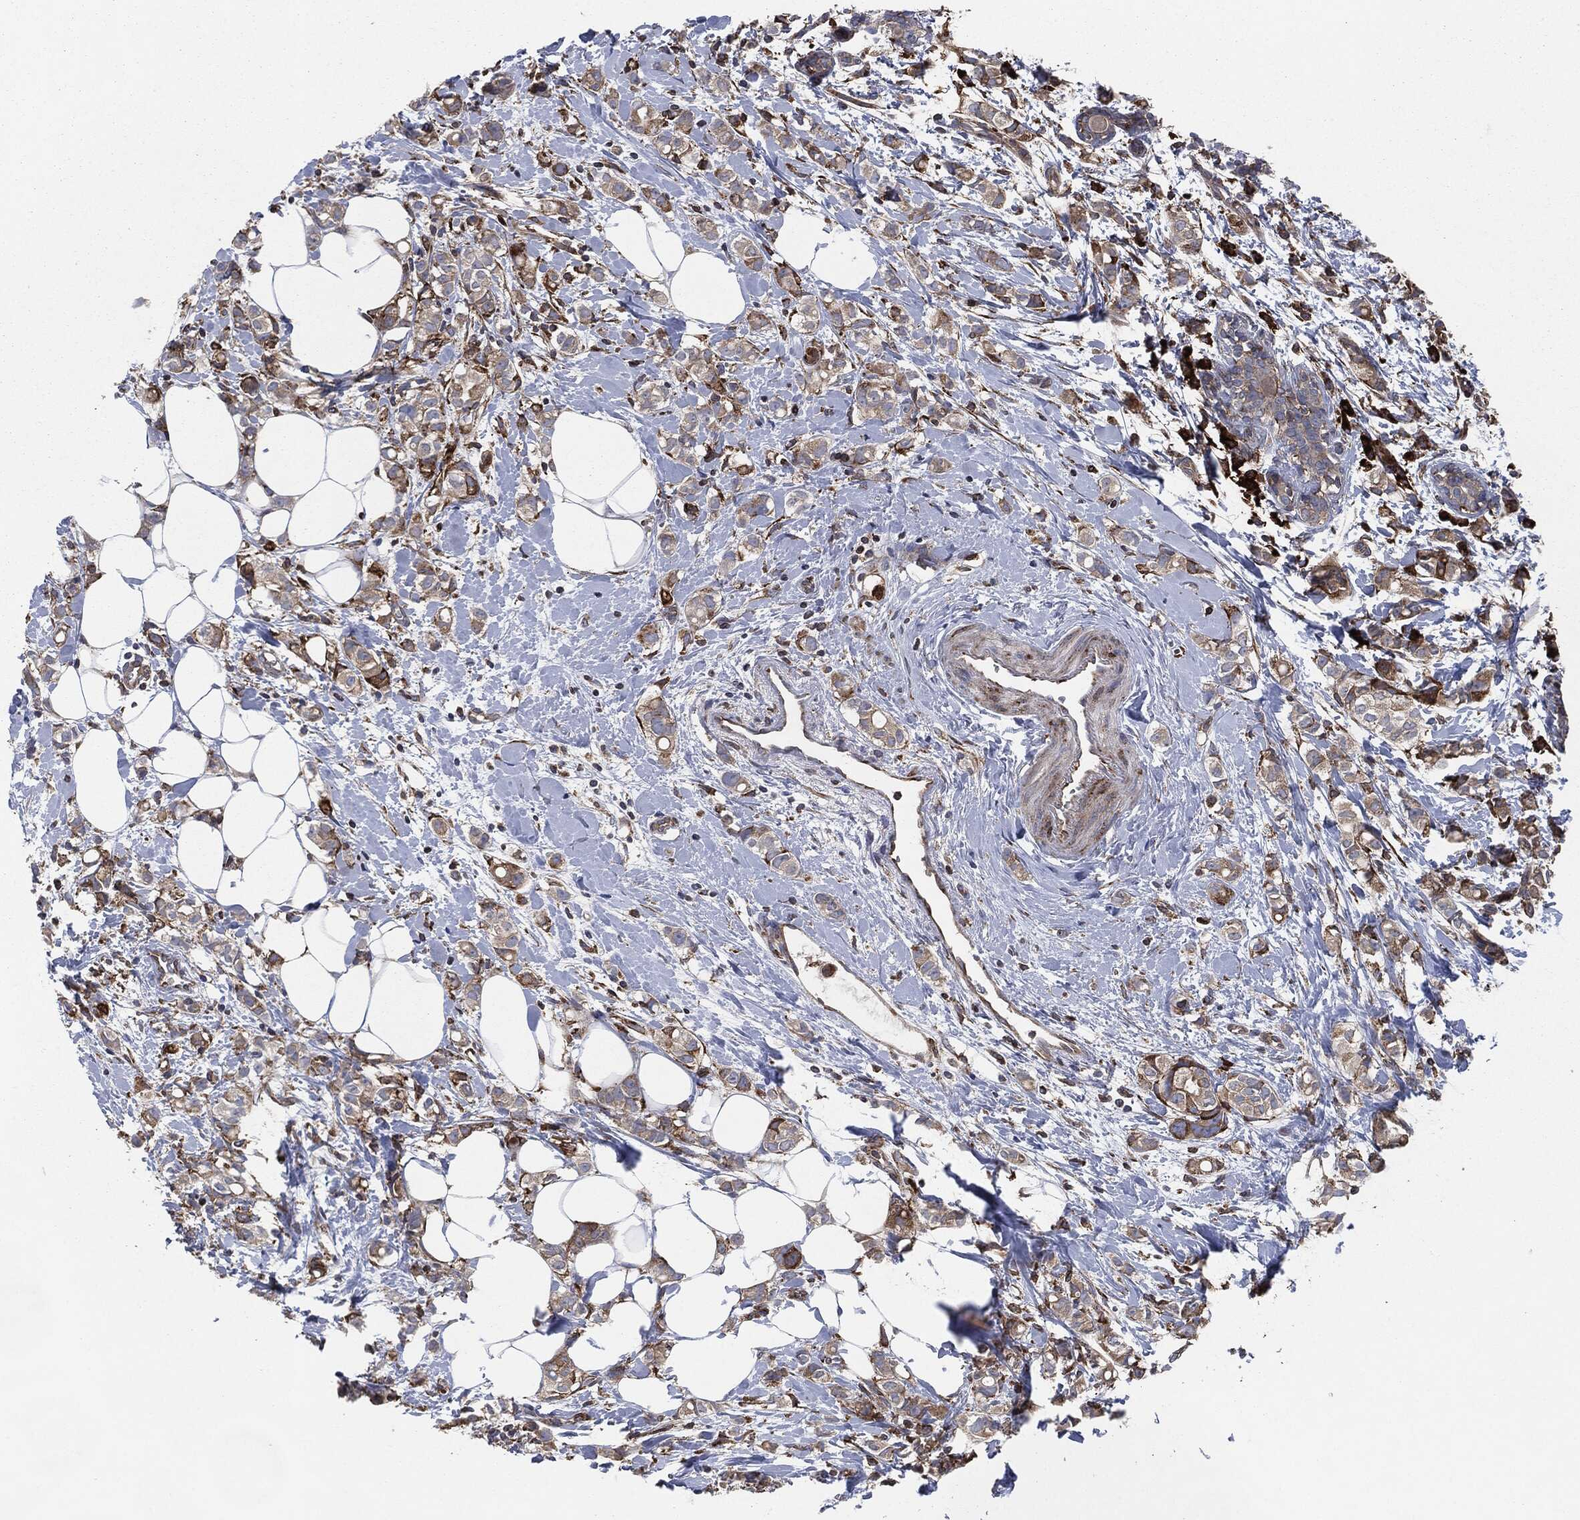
{"staining": {"intensity": "moderate", "quantity": "25%-75%", "location": "cytoplasmic/membranous"}, "tissue": "breast cancer", "cell_type": "Tumor cells", "image_type": "cancer", "snomed": [{"axis": "morphology", "description": "Normal tissue, NOS"}, {"axis": "morphology", "description": "Duct carcinoma"}, {"axis": "topography", "description": "Breast"}], "caption": "Moderate cytoplasmic/membranous protein staining is appreciated in approximately 25%-75% of tumor cells in breast cancer (invasive ductal carcinoma).", "gene": "CALR", "patient": {"sex": "female", "age": 44}}